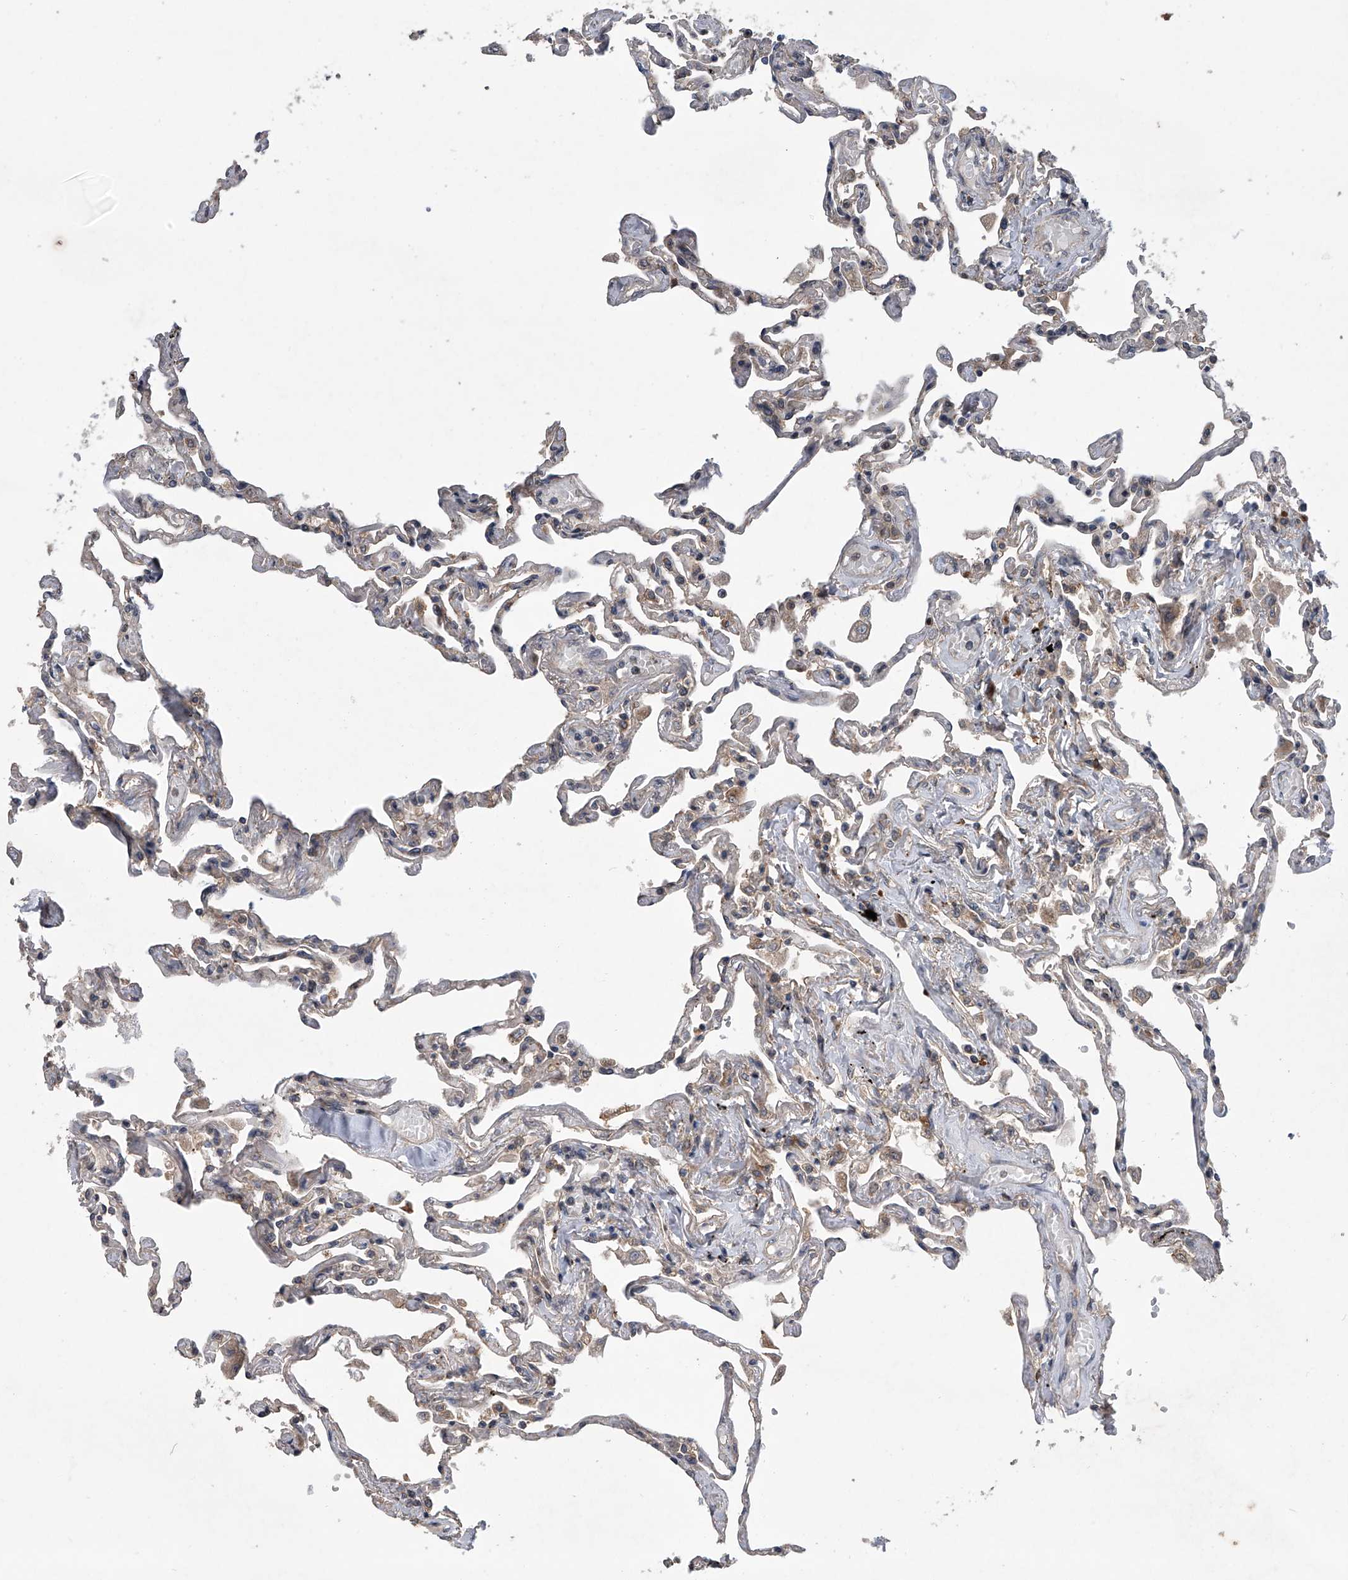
{"staining": {"intensity": "moderate", "quantity": "<25%", "location": "cytoplasmic/membranous"}, "tissue": "lung", "cell_type": "Alveolar cells", "image_type": "normal", "snomed": [{"axis": "morphology", "description": "Normal tissue, NOS"}, {"axis": "topography", "description": "Lung"}], "caption": "A brown stain shows moderate cytoplasmic/membranous positivity of a protein in alveolar cells of unremarkable human lung.", "gene": "GEMIN8", "patient": {"sex": "female", "age": 67}}